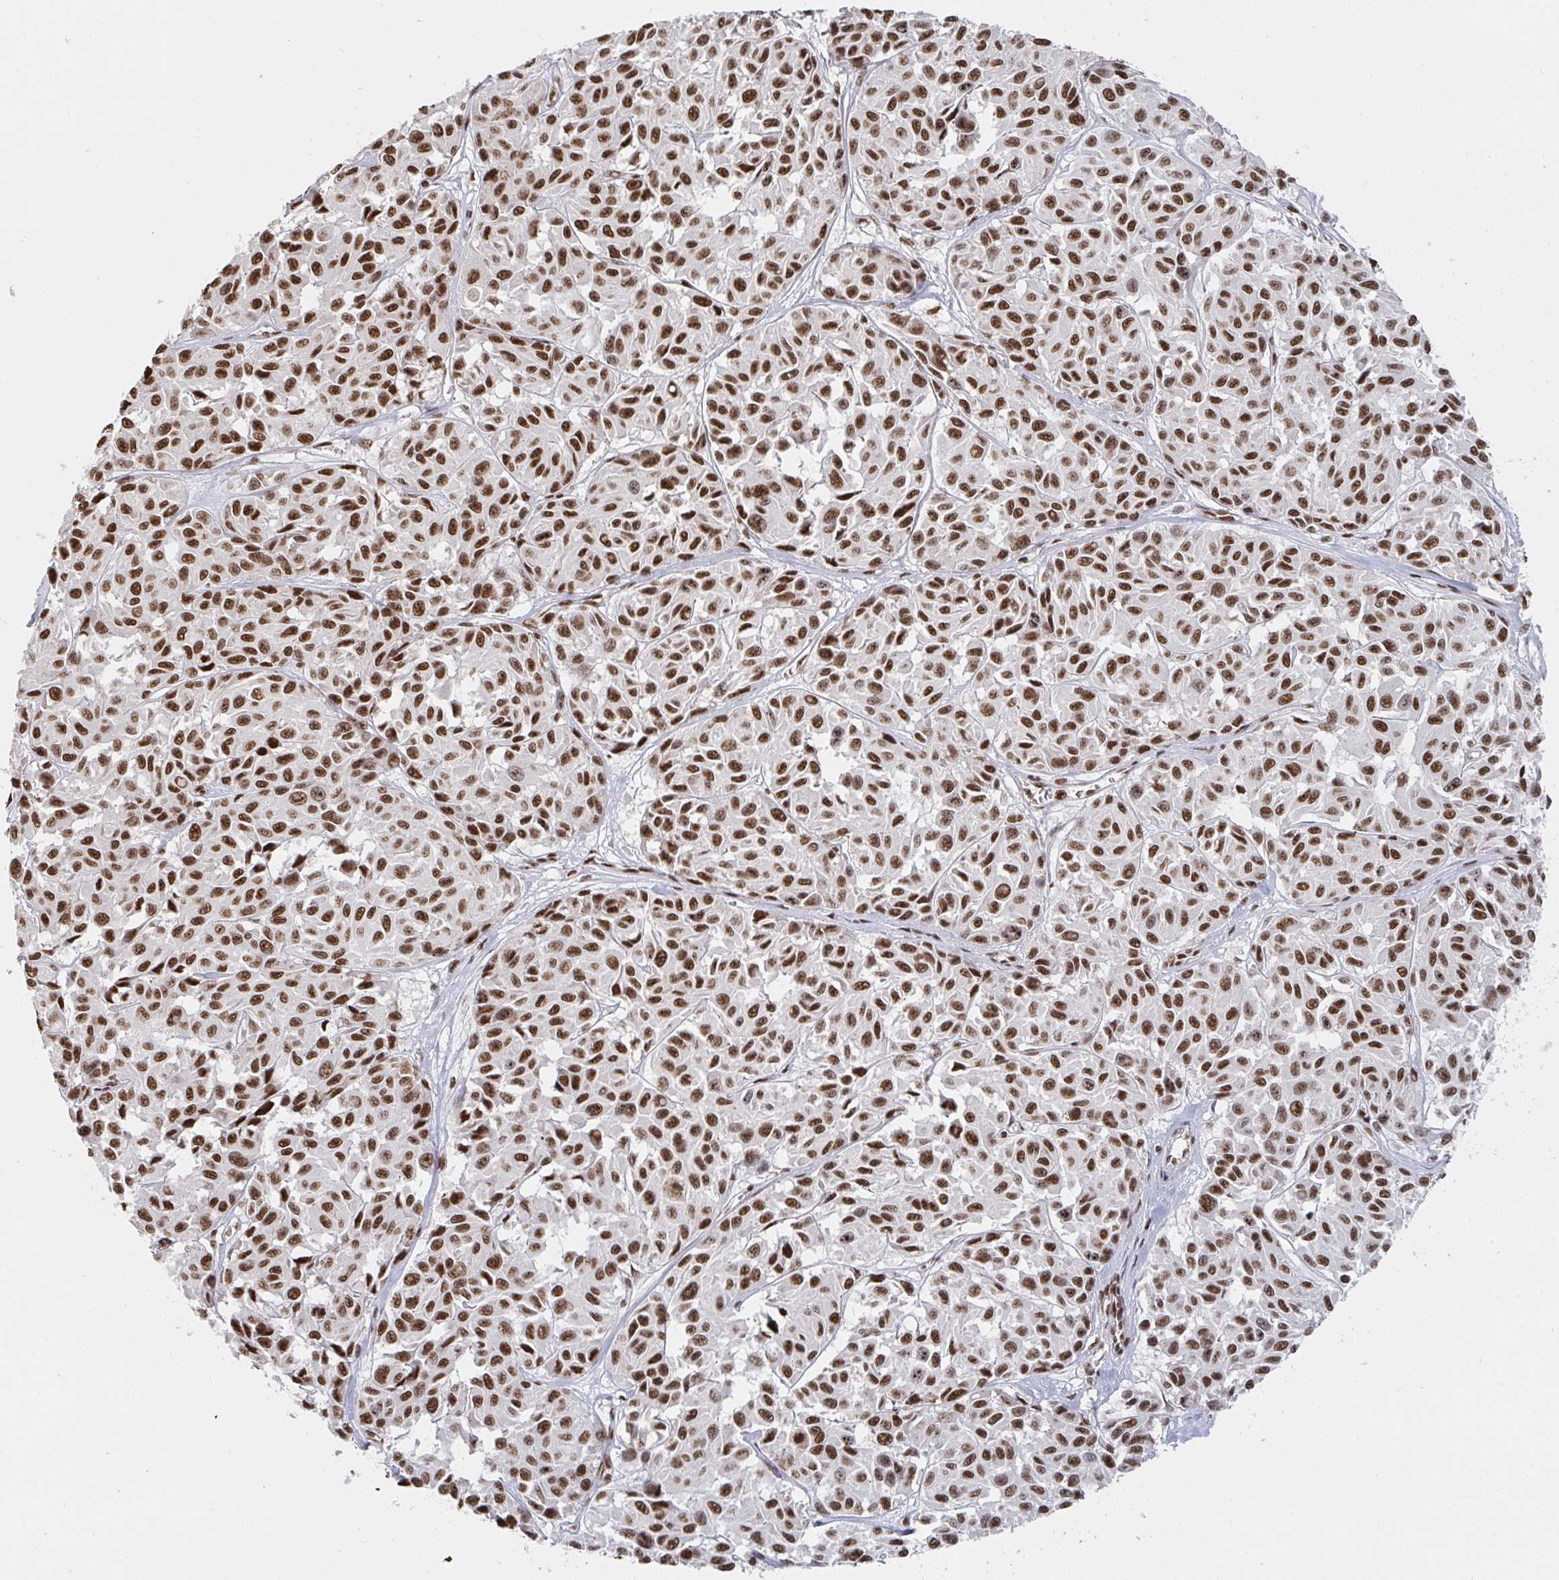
{"staining": {"intensity": "strong", "quantity": ">75%", "location": "nuclear"}, "tissue": "melanoma", "cell_type": "Tumor cells", "image_type": "cancer", "snomed": [{"axis": "morphology", "description": "Malignant melanoma, NOS"}, {"axis": "topography", "description": "Skin"}], "caption": "Melanoma stained with a protein marker exhibits strong staining in tumor cells.", "gene": "ZDHHC12", "patient": {"sex": "female", "age": 66}}